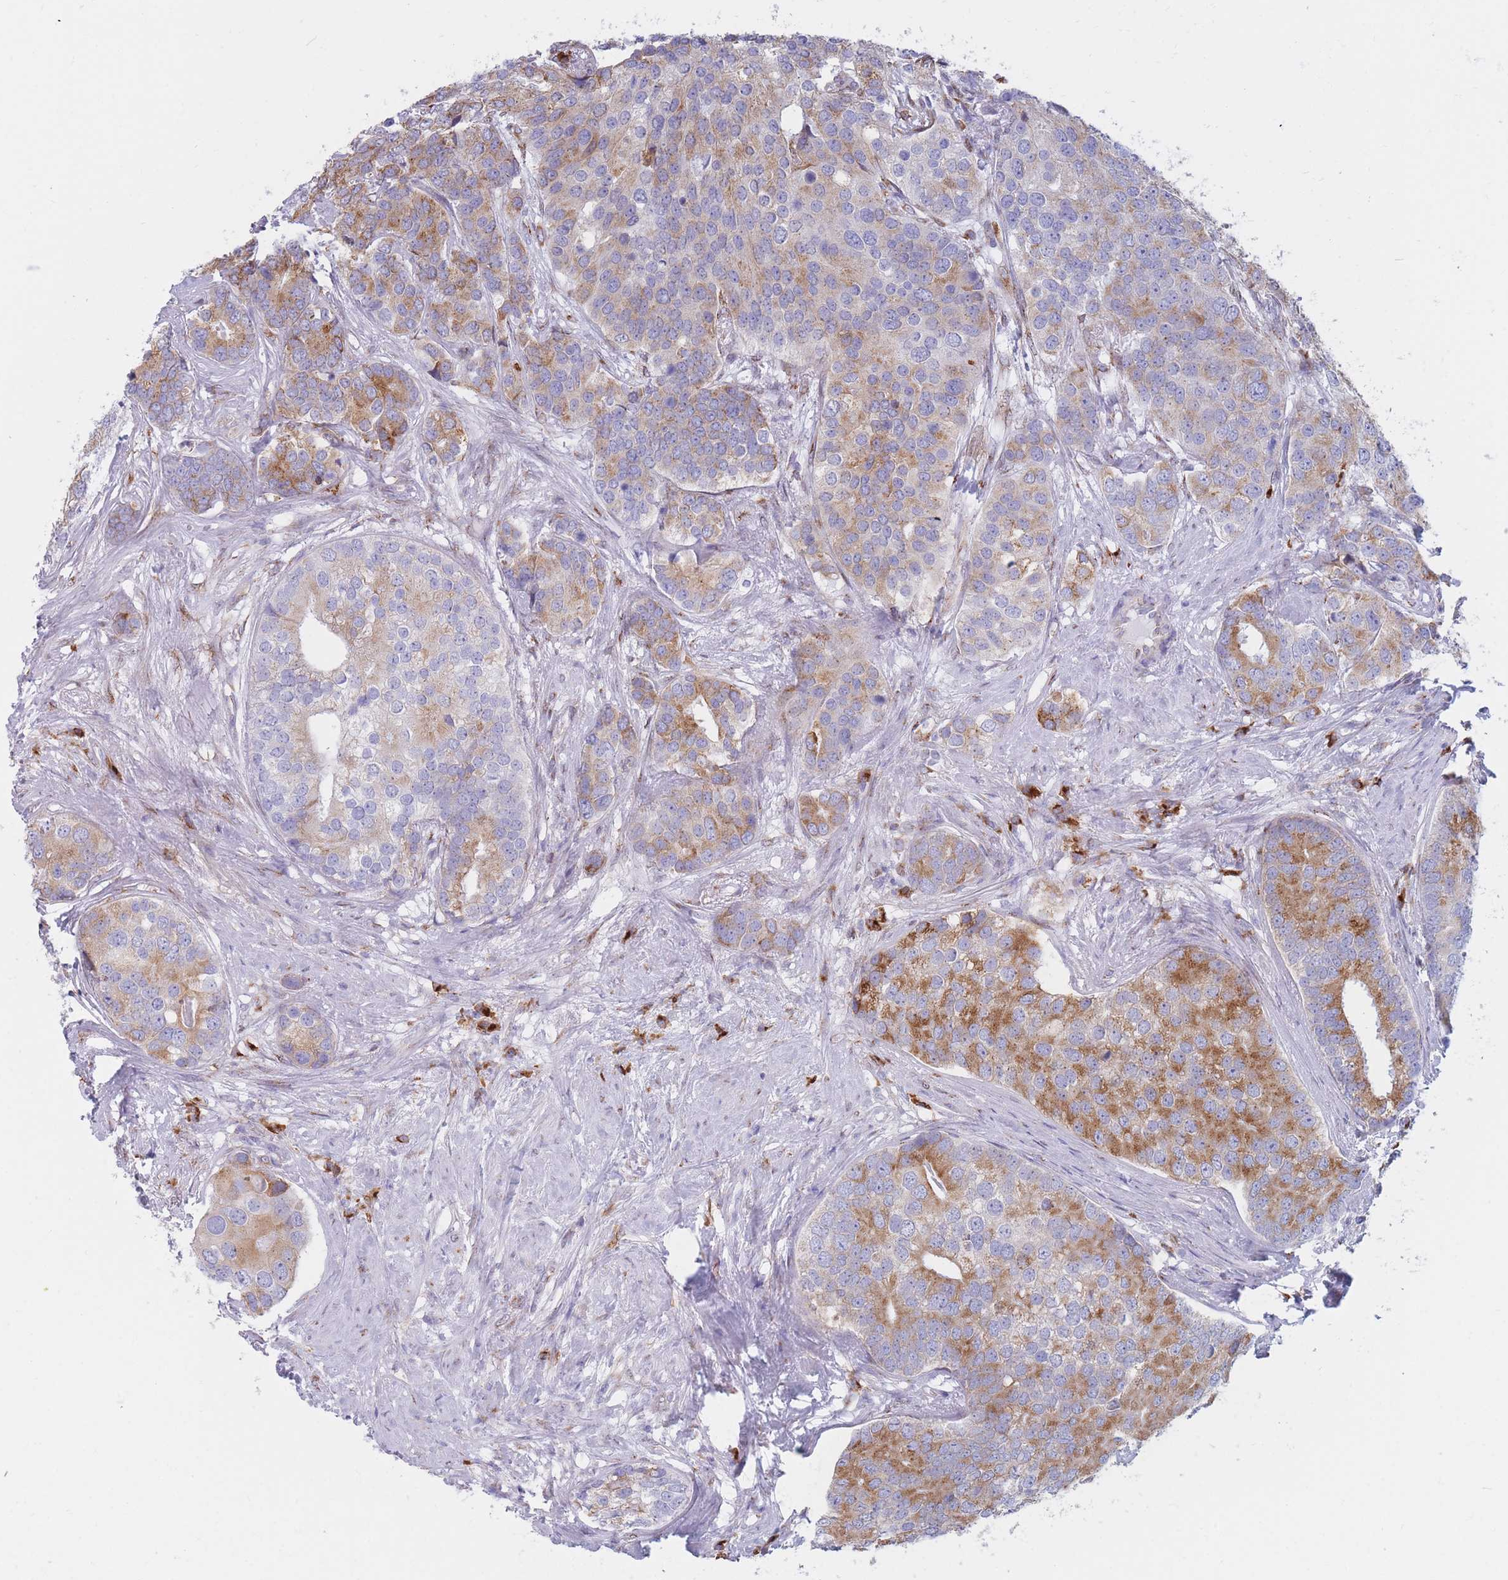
{"staining": {"intensity": "moderate", "quantity": "25%-75%", "location": "cytoplasmic/membranous"}, "tissue": "prostate cancer", "cell_type": "Tumor cells", "image_type": "cancer", "snomed": [{"axis": "morphology", "description": "Adenocarcinoma, High grade"}, {"axis": "topography", "description": "Prostate"}], "caption": "Human high-grade adenocarcinoma (prostate) stained for a protein (brown) exhibits moderate cytoplasmic/membranous positive staining in approximately 25%-75% of tumor cells.", "gene": "MRPL30", "patient": {"sex": "male", "age": 62}}